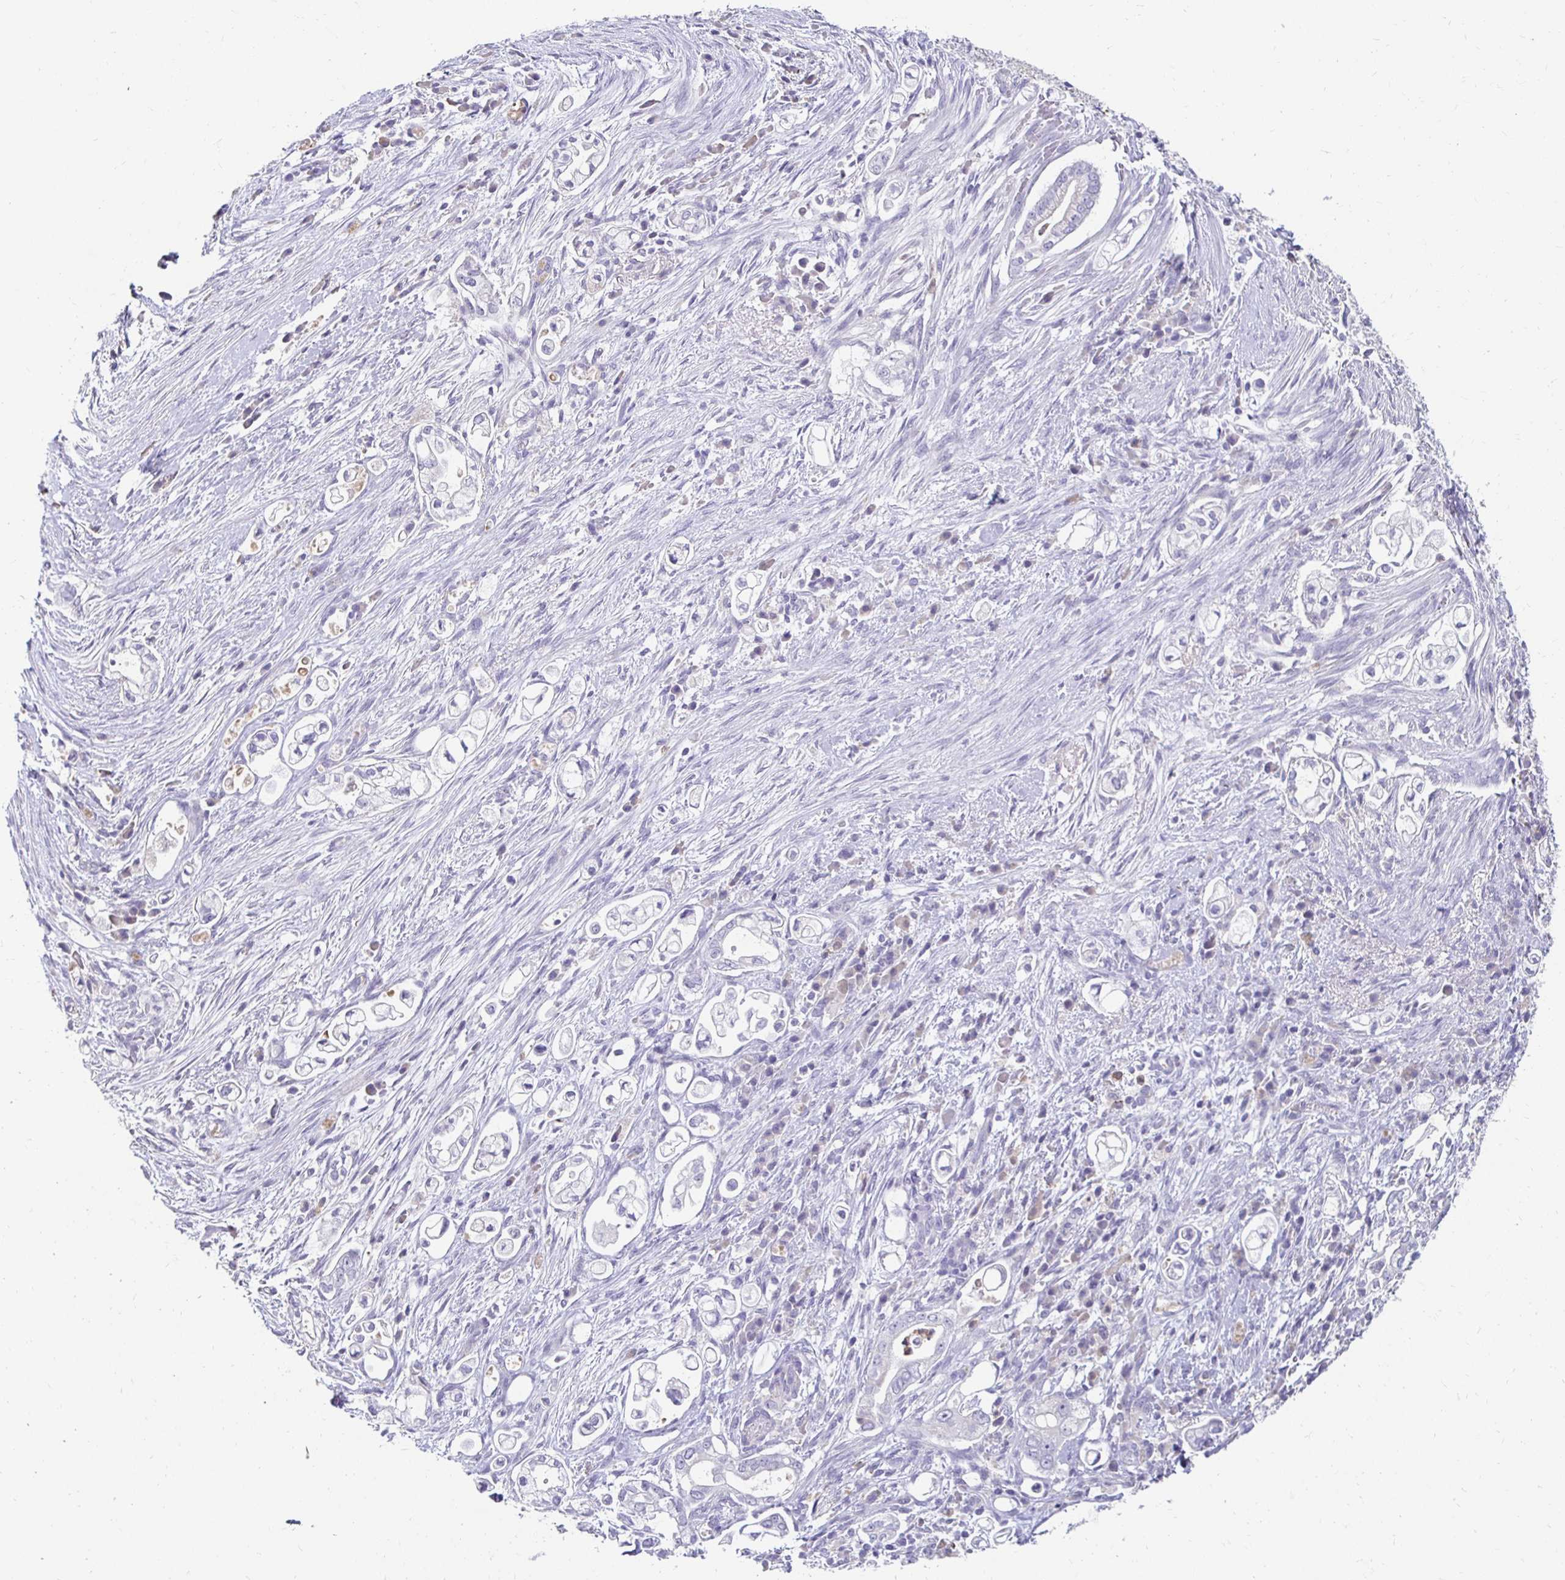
{"staining": {"intensity": "negative", "quantity": "none", "location": "none"}, "tissue": "pancreatic cancer", "cell_type": "Tumor cells", "image_type": "cancer", "snomed": [{"axis": "morphology", "description": "Adenocarcinoma, NOS"}, {"axis": "topography", "description": "Pancreas"}], "caption": "Tumor cells show no significant expression in adenocarcinoma (pancreatic).", "gene": "GK2", "patient": {"sex": "female", "age": 69}}